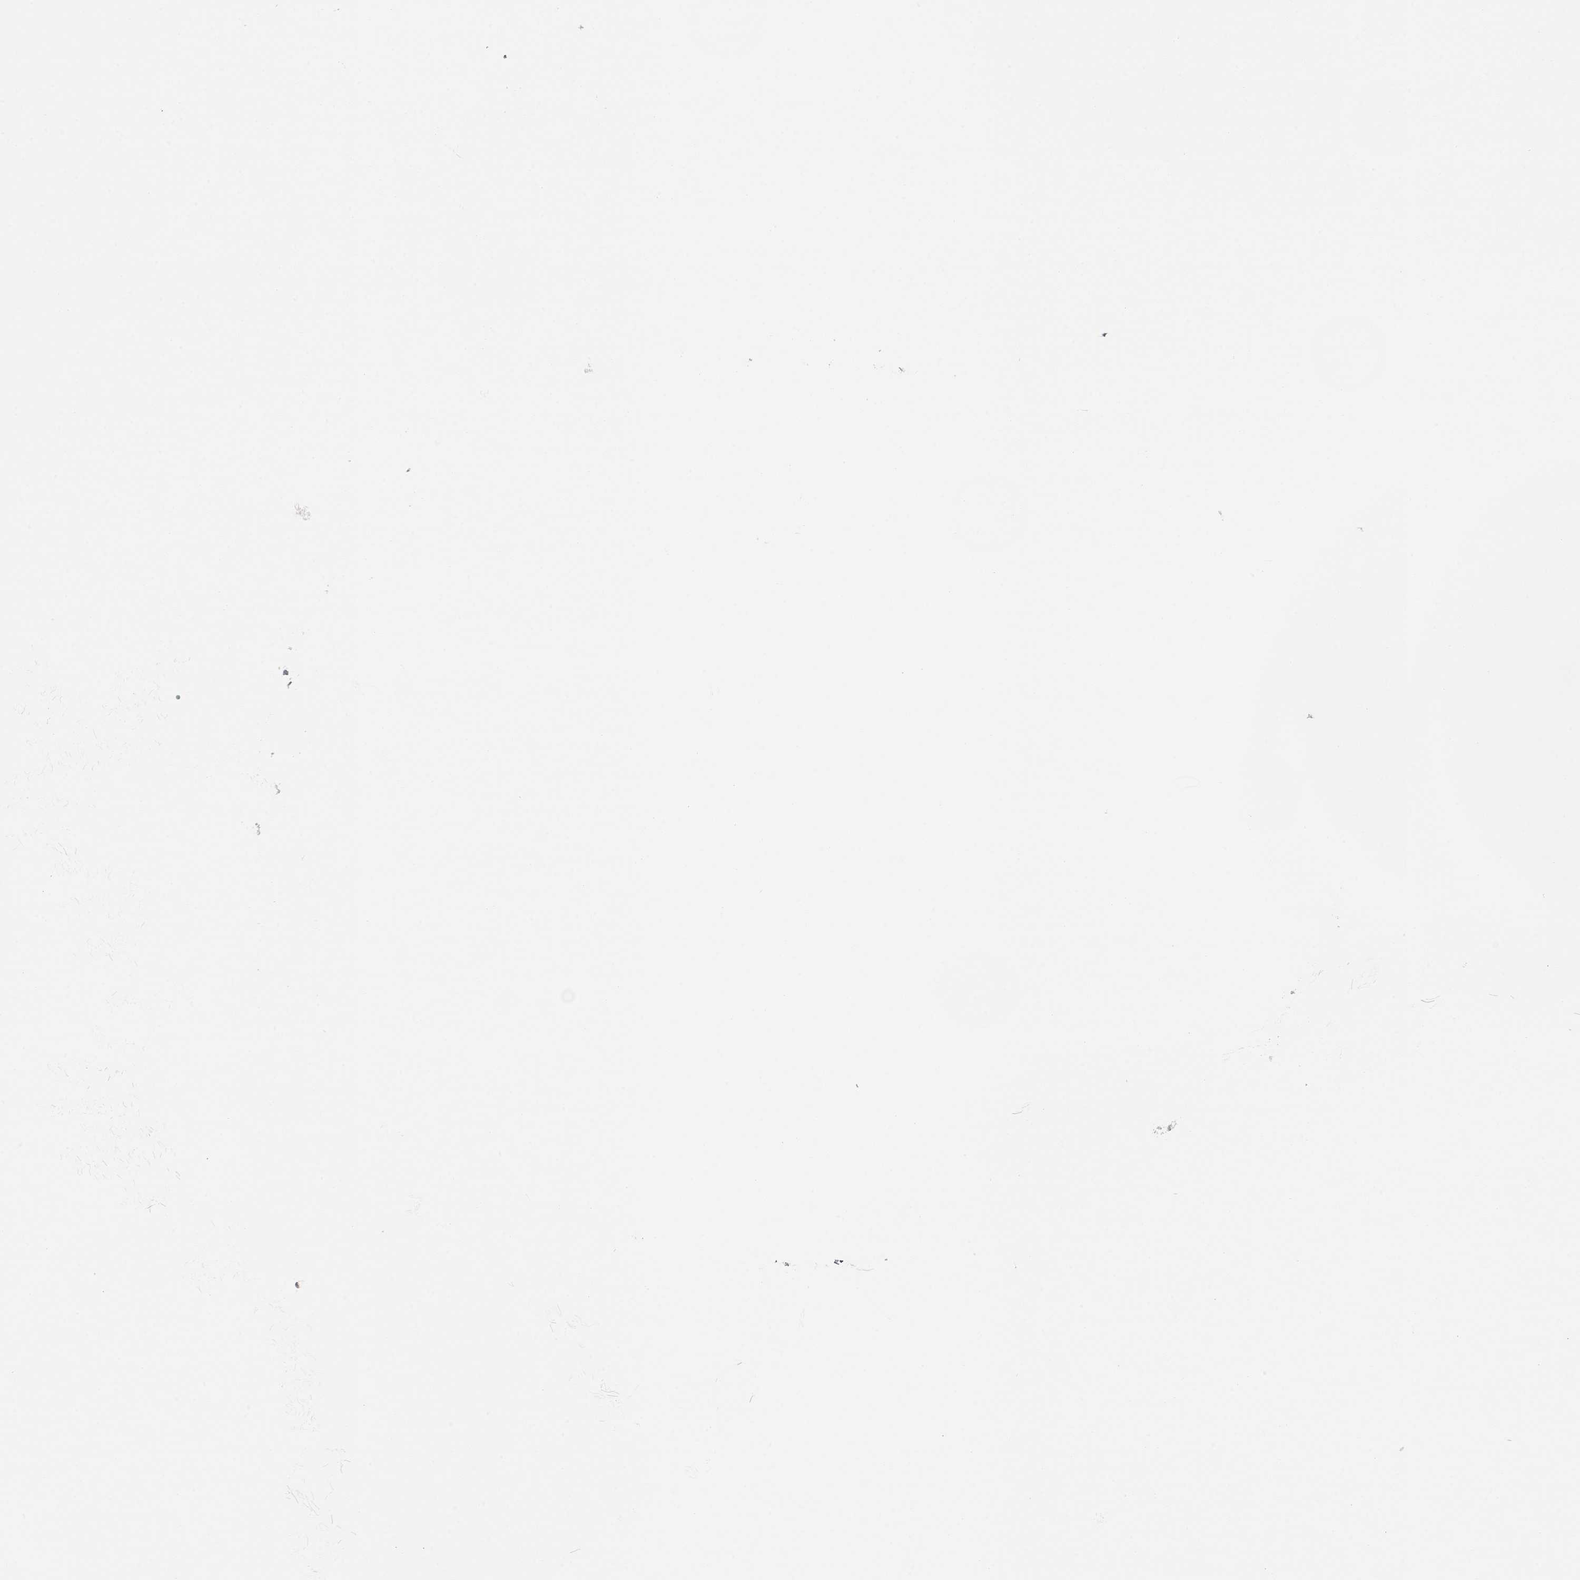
{"staining": {"intensity": "negative", "quantity": "none", "location": "none"}, "tissue": "heart muscle", "cell_type": "Cardiomyocytes", "image_type": "normal", "snomed": [{"axis": "morphology", "description": "Normal tissue, NOS"}, {"axis": "topography", "description": "Heart"}], "caption": "The image reveals no significant staining in cardiomyocytes of heart muscle.", "gene": "PNP", "patient": {"sex": "male", "age": 61}}